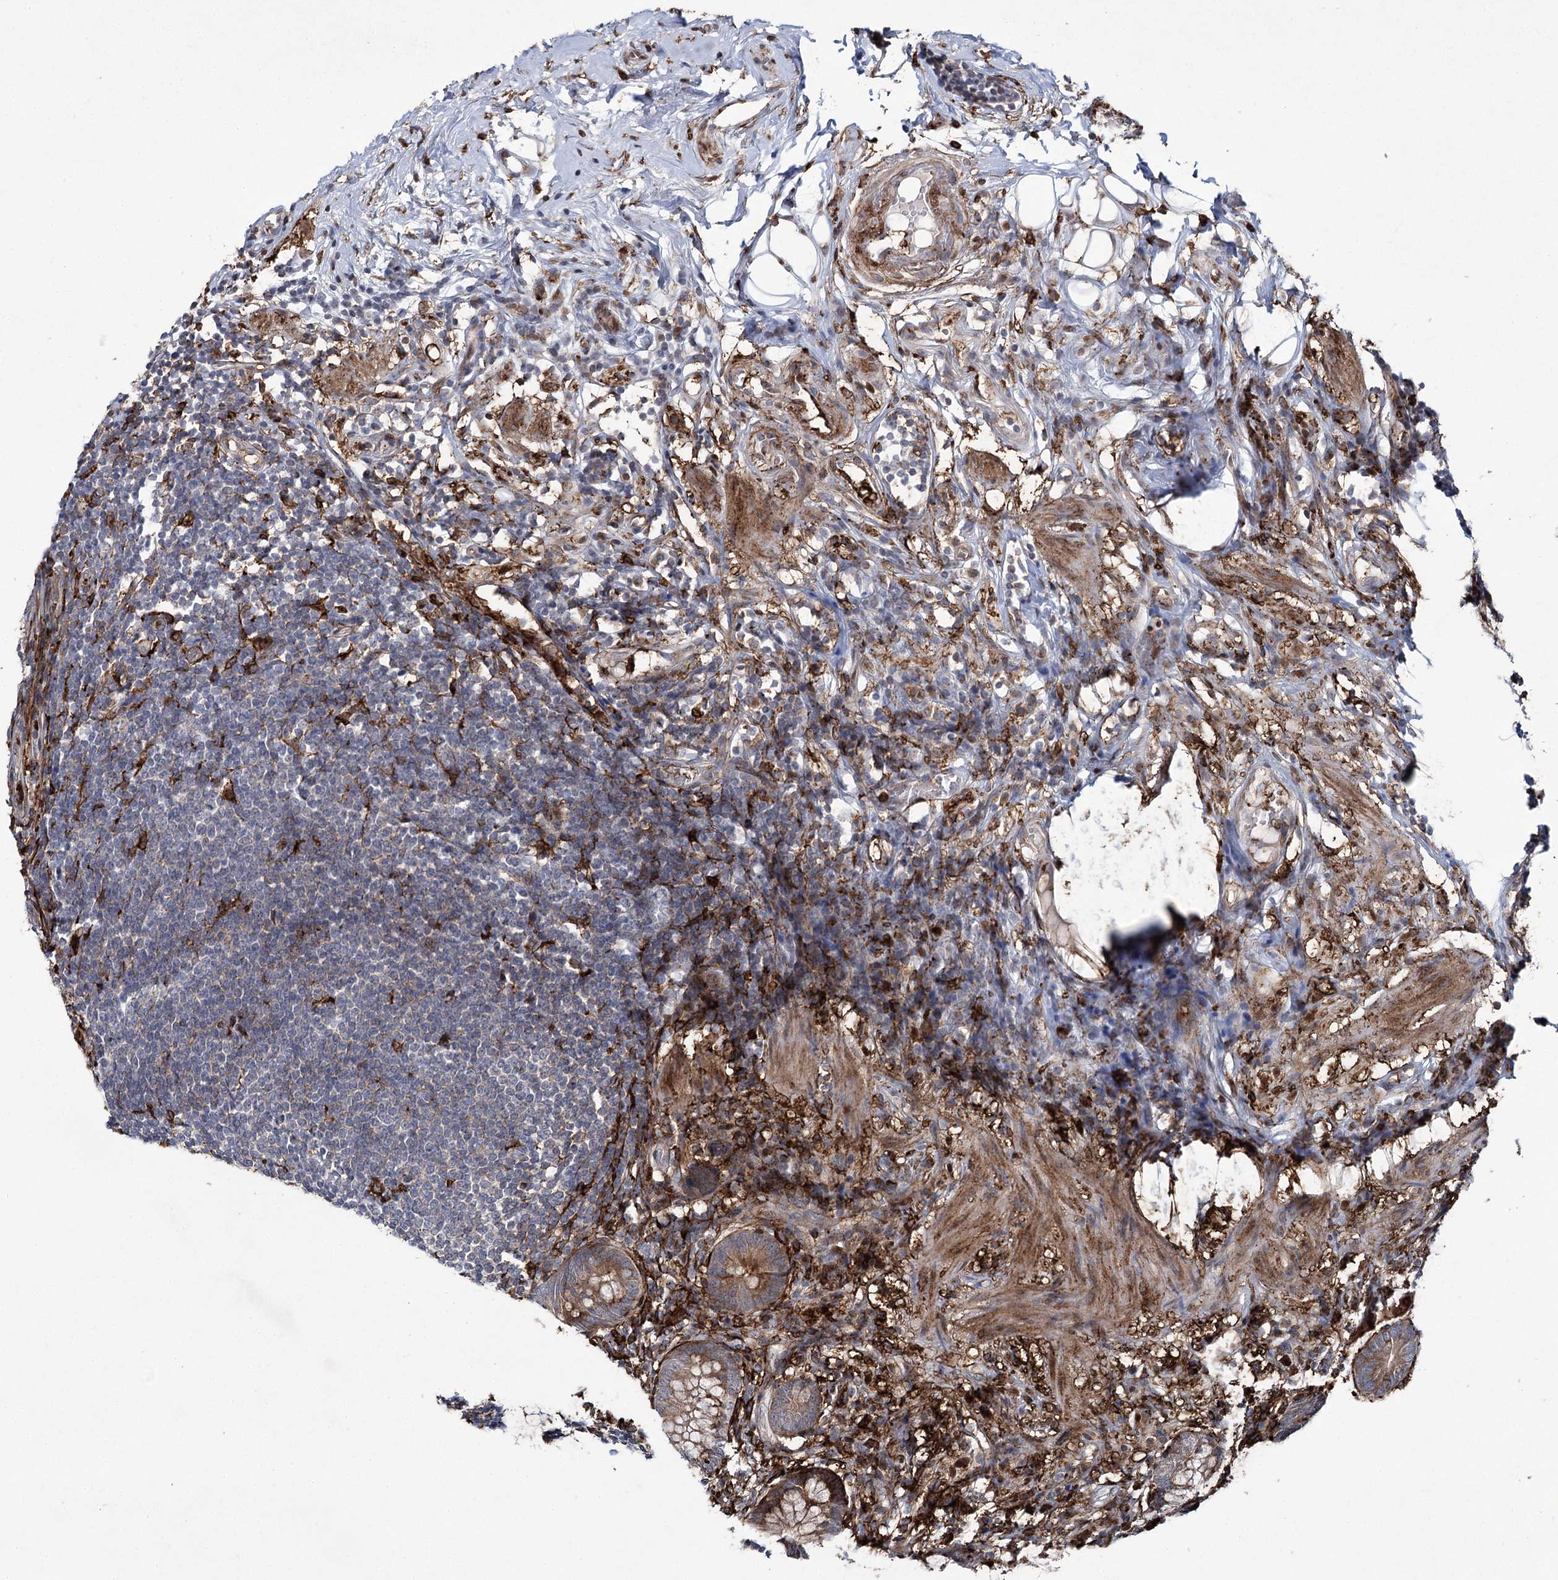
{"staining": {"intensity": "moderate", "quantity": ">75%", "location": "cytoplasmic/membranous"}, "tissue": "appendix", "cell_type": "Glandular cells", "image_type": "normal", "snomed": [{"axis": "morphology", "description": "Normal tissue, NOS"}, {"axis": "topography", "description": "Appendix"}], "caption": "IHC of normal appendix shows medium levels of moderate cytoplasmic/membranous staining in approximately >75% of glandular cells.", "gene": "DCUN1D4", "patient": {"sex": "female", "age": 62}}